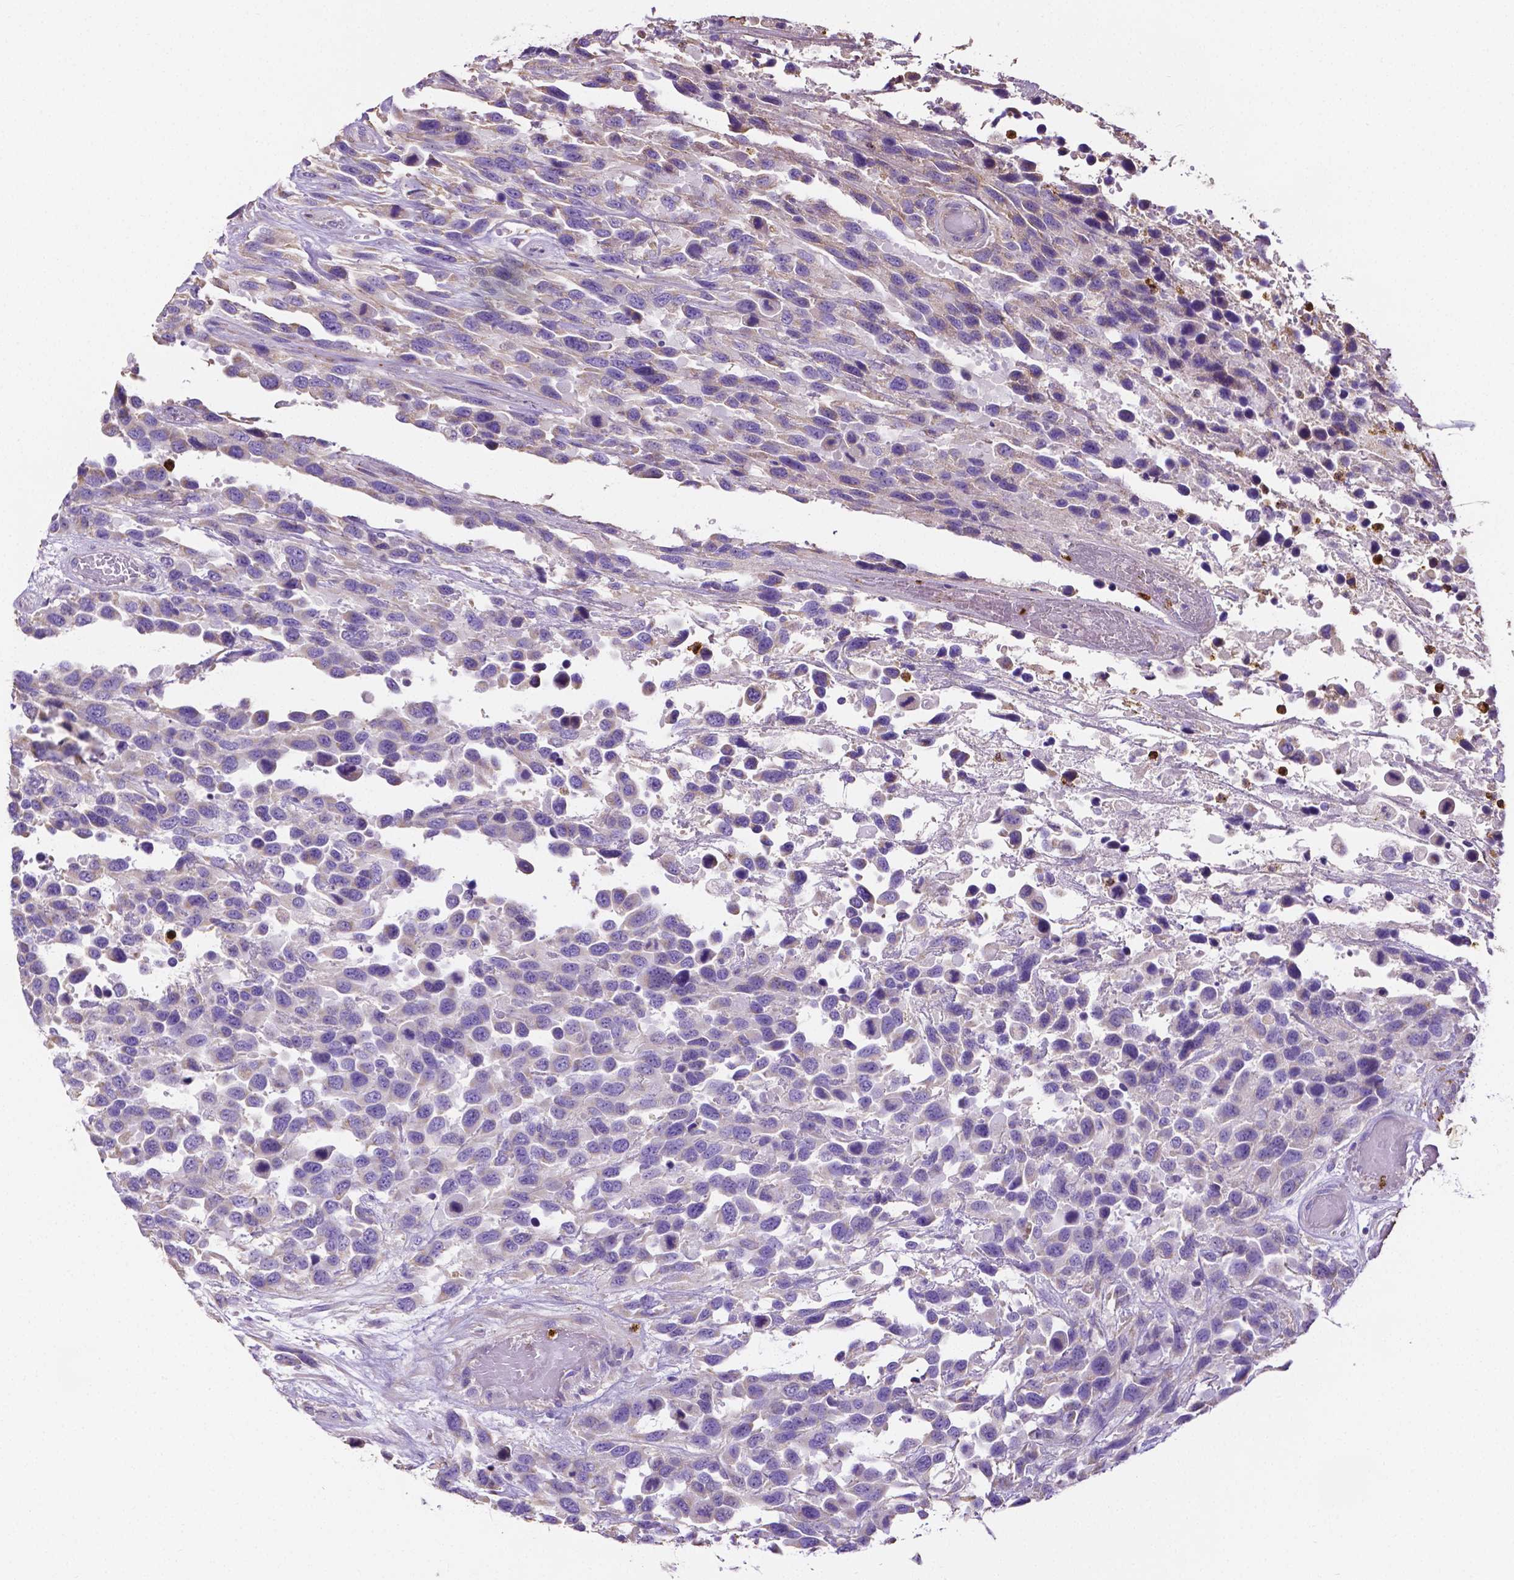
{"staining": {"intensity": "negative", "quantity": "none", "location": "none"}, "tissue": "urothelial cancer", "cell_type": "Tumor cells", "image_type": "cancer", "snomed": [{"axis": "morphology", "description": "Urothelial carcinoma, High grade"}, {"axis": "topography", "description": "Urinary bladder"}], "caption": "Immunohistochemical staining of human urothelial cancer demonstrates no significant staining in tumor cells. Nuclei are stained in blue.", "gene": "MMP9", "patient": {"sex": "female", "age": 70}}